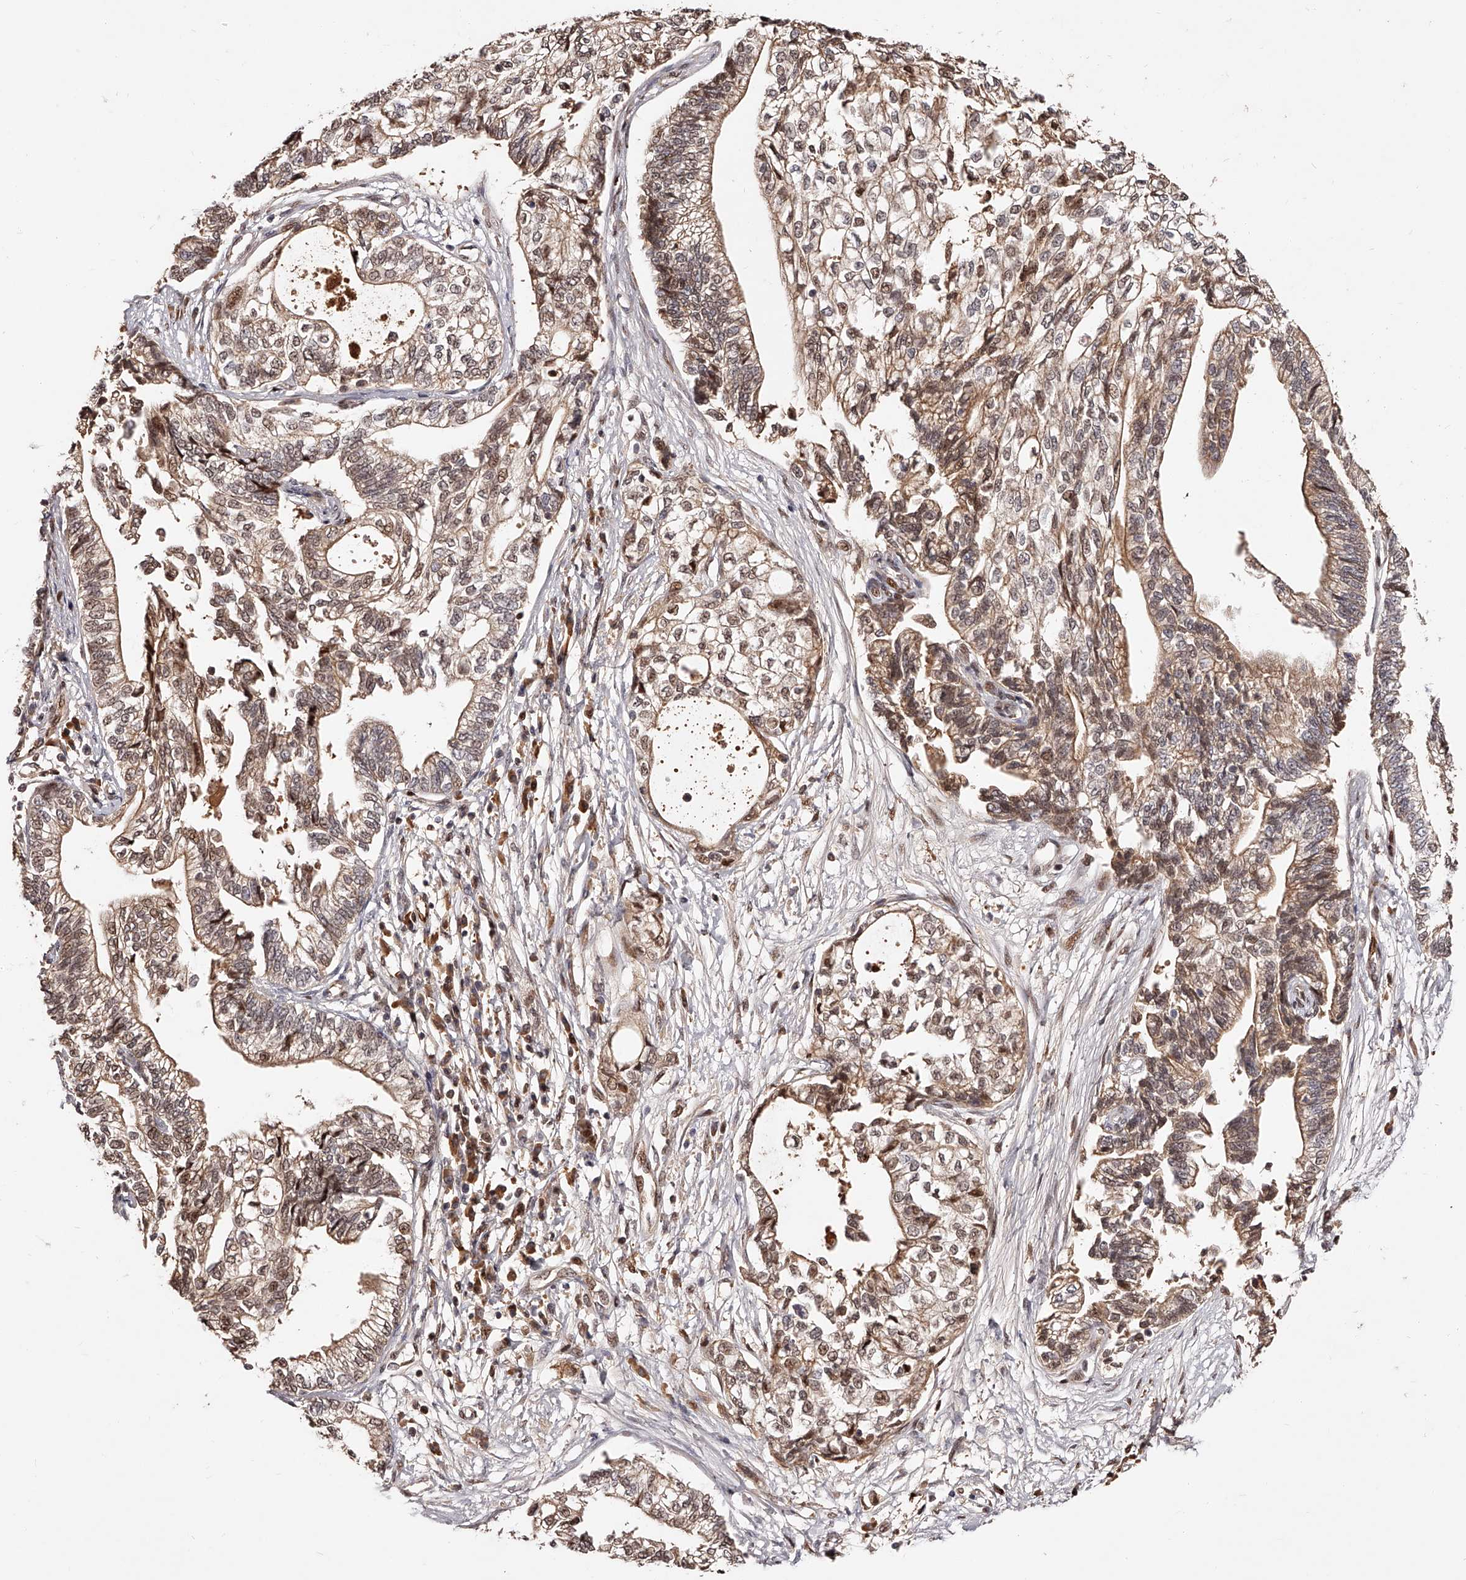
{"staining": {"intensity": "weak", "quantity": ">75%", "location": "cytoplasmic/membranous,nuclear"}, "tissue": "pancreatic cancer", "cell_type": "Tumor cells", "image_type": "cancer", "snomed": [{"axis": "morphology", "description": "Adenocarcinoma, NOS"}, {"axis": "topography", "description": "Pancreas"}], "caption": "Immunohistochemical staining of human pancreatic cancer shows low levels of weak cytoplasmic/membranous and nuclear protein staining in about >75% of tumor cells. Immunohistochemistry (ihc) stains the protein of interest in brown and the nuclei are stained blue.", "gene": "CUL7", "patient": {"sex": "male", "age": 72}}